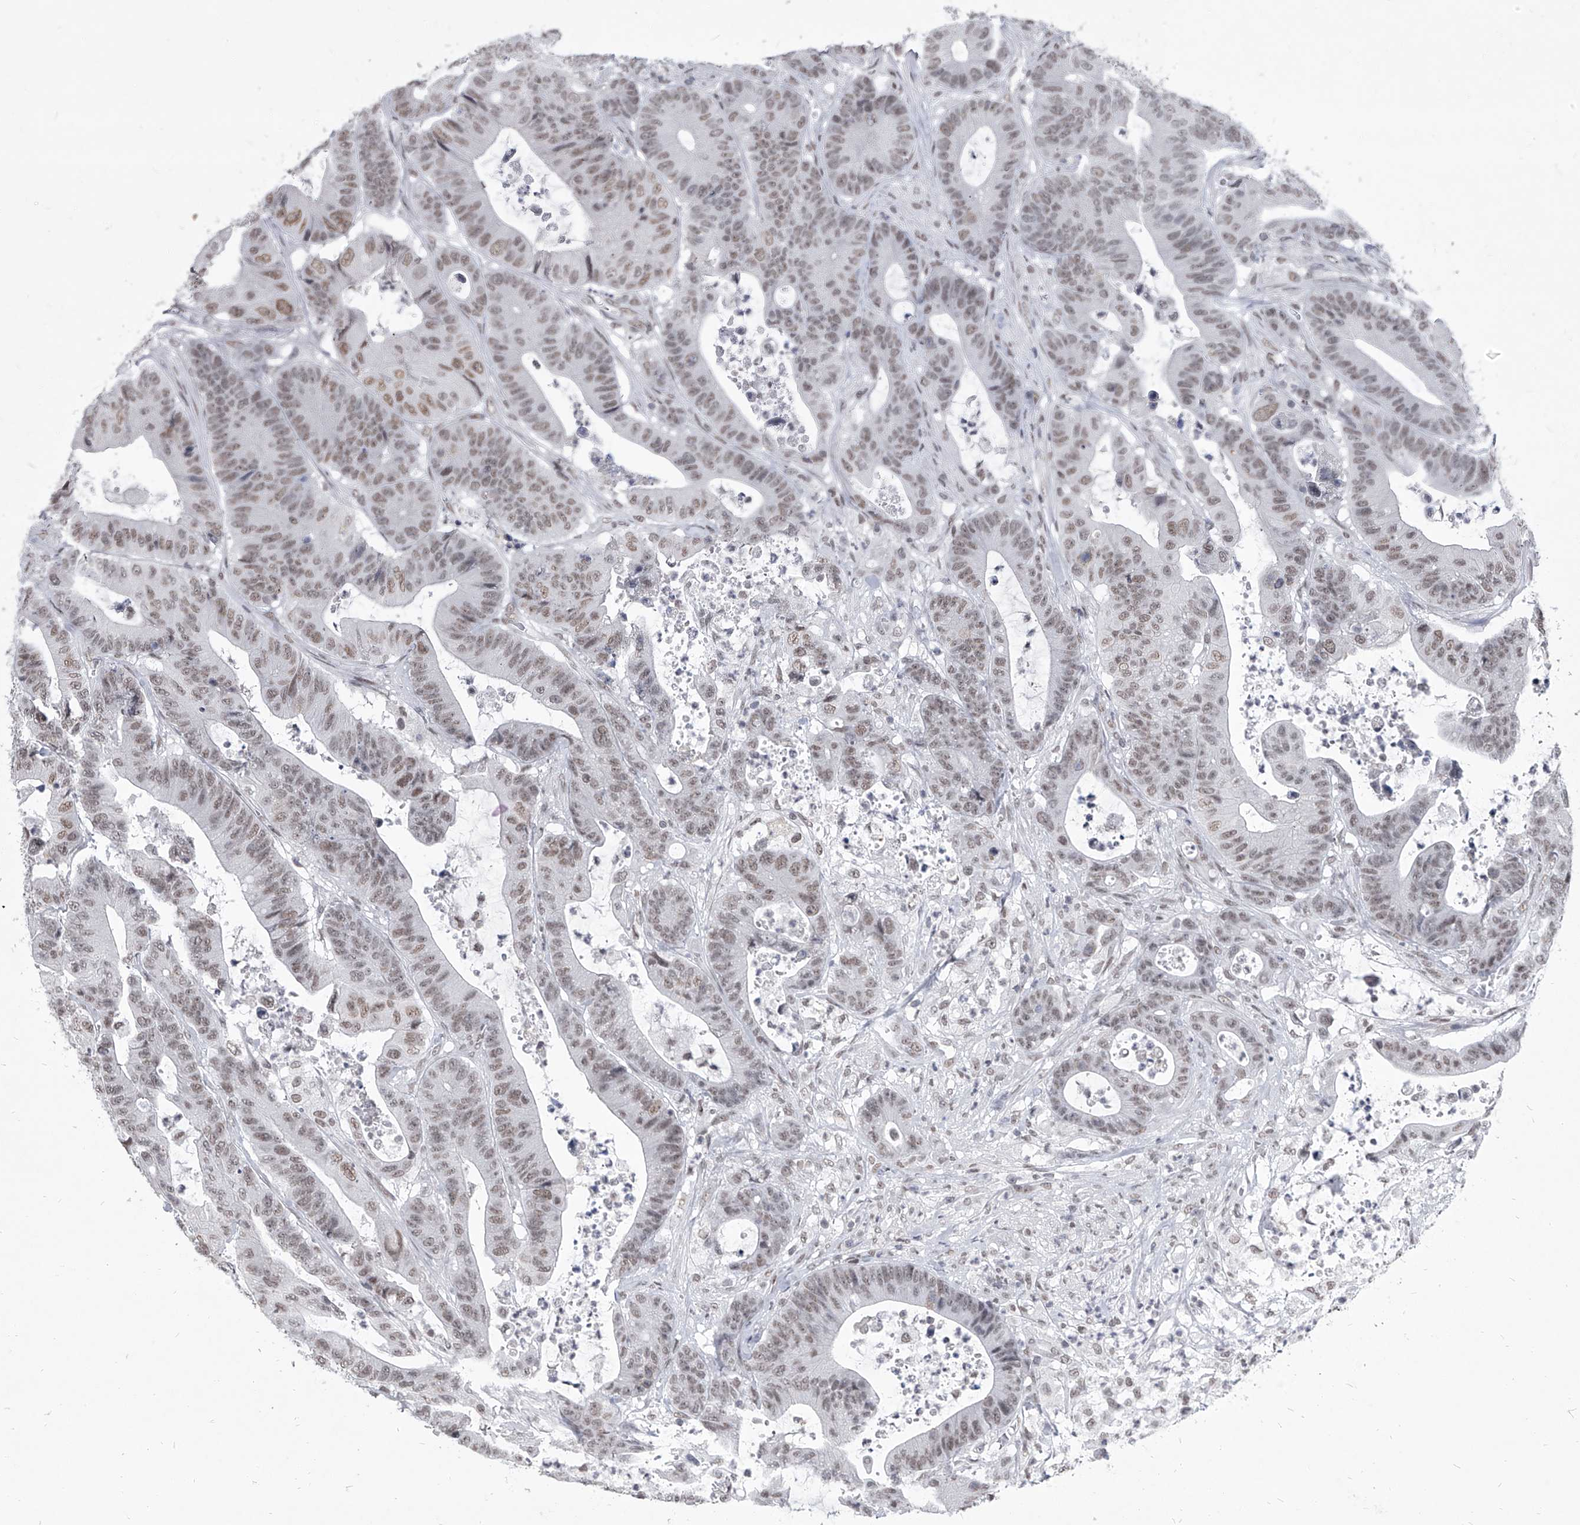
{"staining": {"intensity": "weak", "quantity": ">75%", "location": "nuclear"}, "tissue": "colorectal cancer", "cell_type": "Tumor cells", "image_type": "cancer", "snomed": [{"axis": "morphology", "description": "Adenocarcinoma, NOS"}, {"axis": "topography", "description": "Colon"}], "caption": "Protein staining of colorectal adenocarcinoma tissue exhibits weak nuclear staining in approximately >75% of tumor cells.", "gene": "PPIL4", "patient": {"sex": "female", "age": 84}}